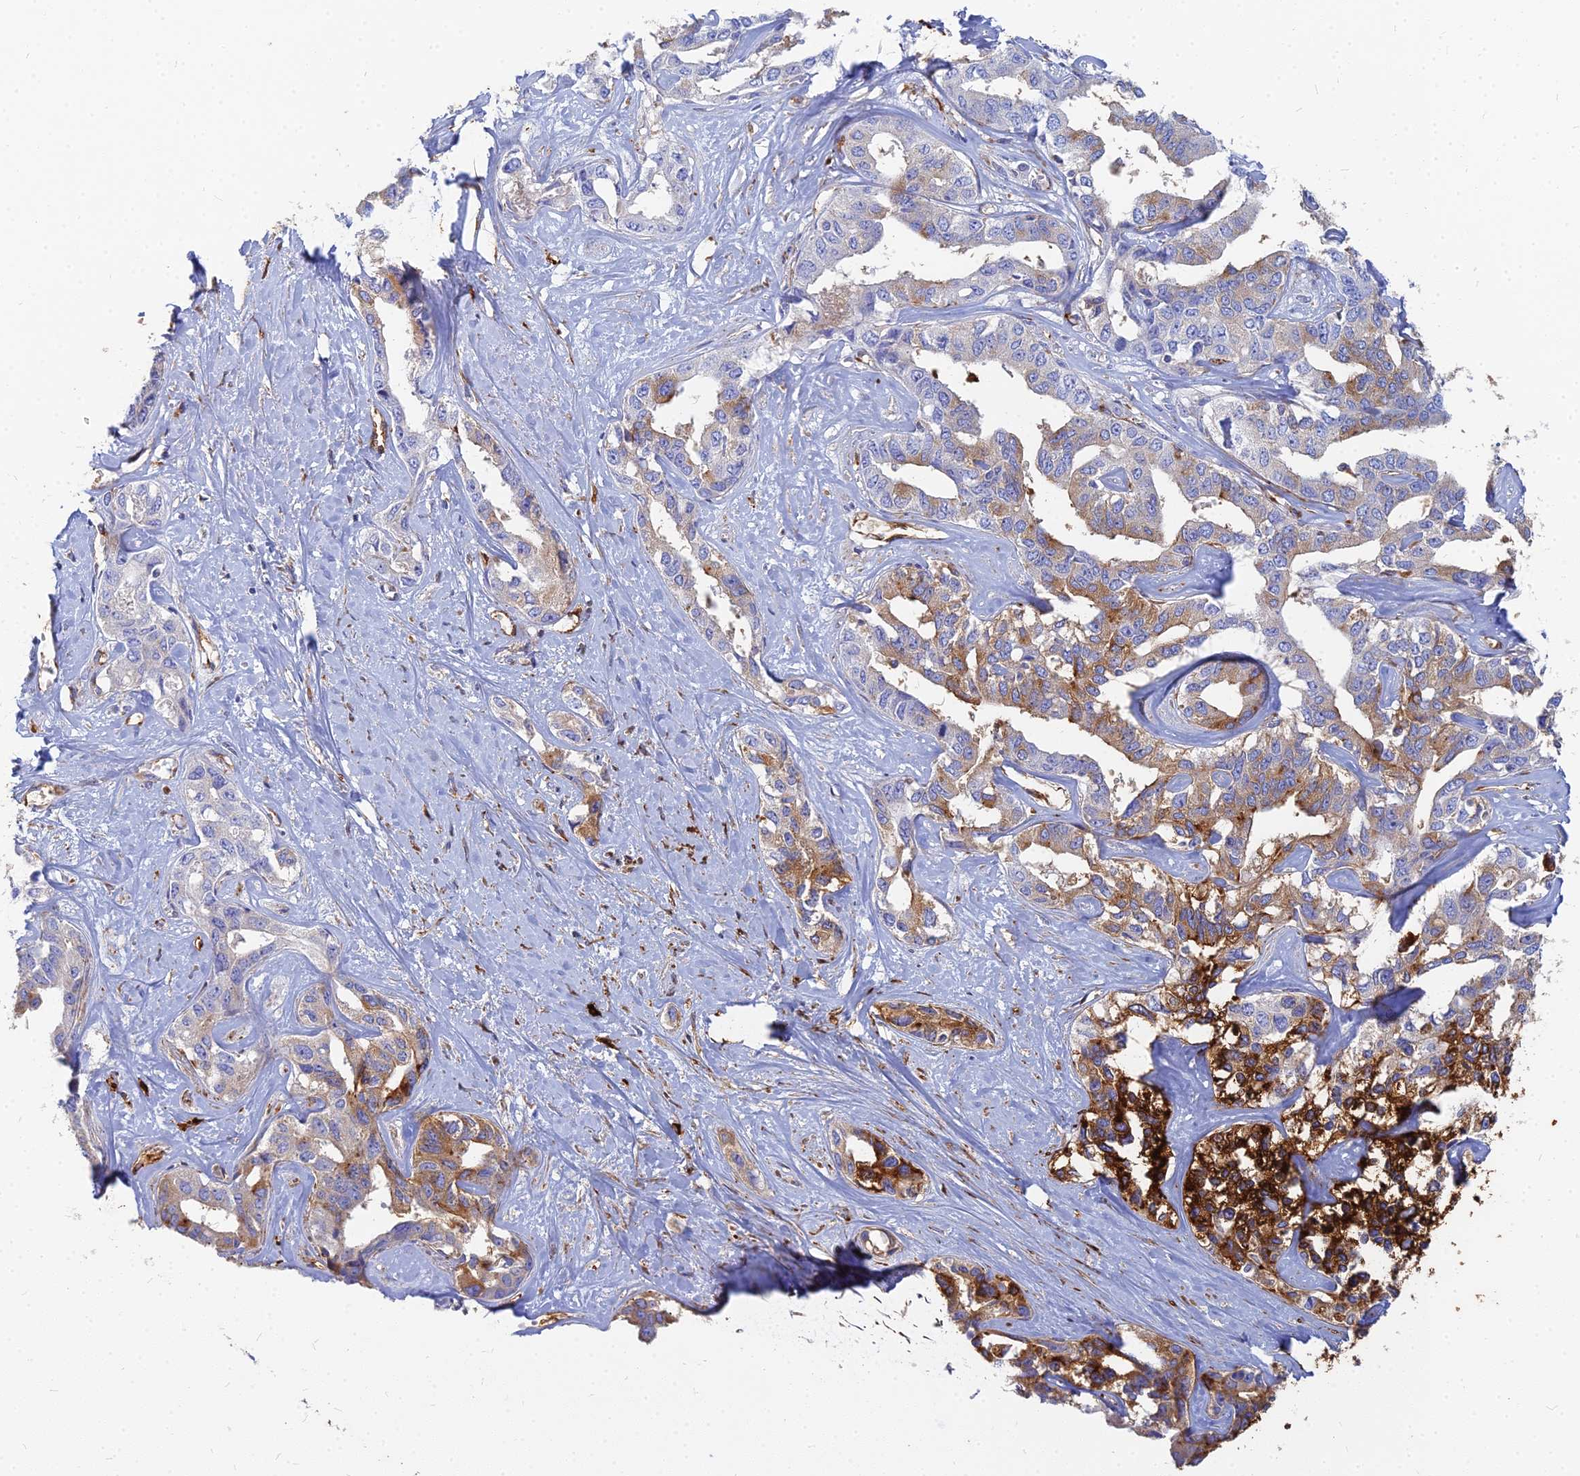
{"staining": {"intensity": "strong", "quantity": "<25%", "location": "cytoplasmic/membranous"}, "tissue": "liver cancer", "cell_type": "Tumor cells", "image_type": "cancer", "snomed": [{"axis": "morphology", "description": "Cholangiocarcinoma"}, {"axis": "topography", "description": "Liver"}], "caption": "Liver cancer stained with immunohistochemistry reveals strong cytoplasmic/membranous staining in about <25% of tumor cells. (brown staining indicates protein expression, while blue staining denotes nuclei).", "gene": "VAT1", "patient": {"sex": "male", "age": 59}}